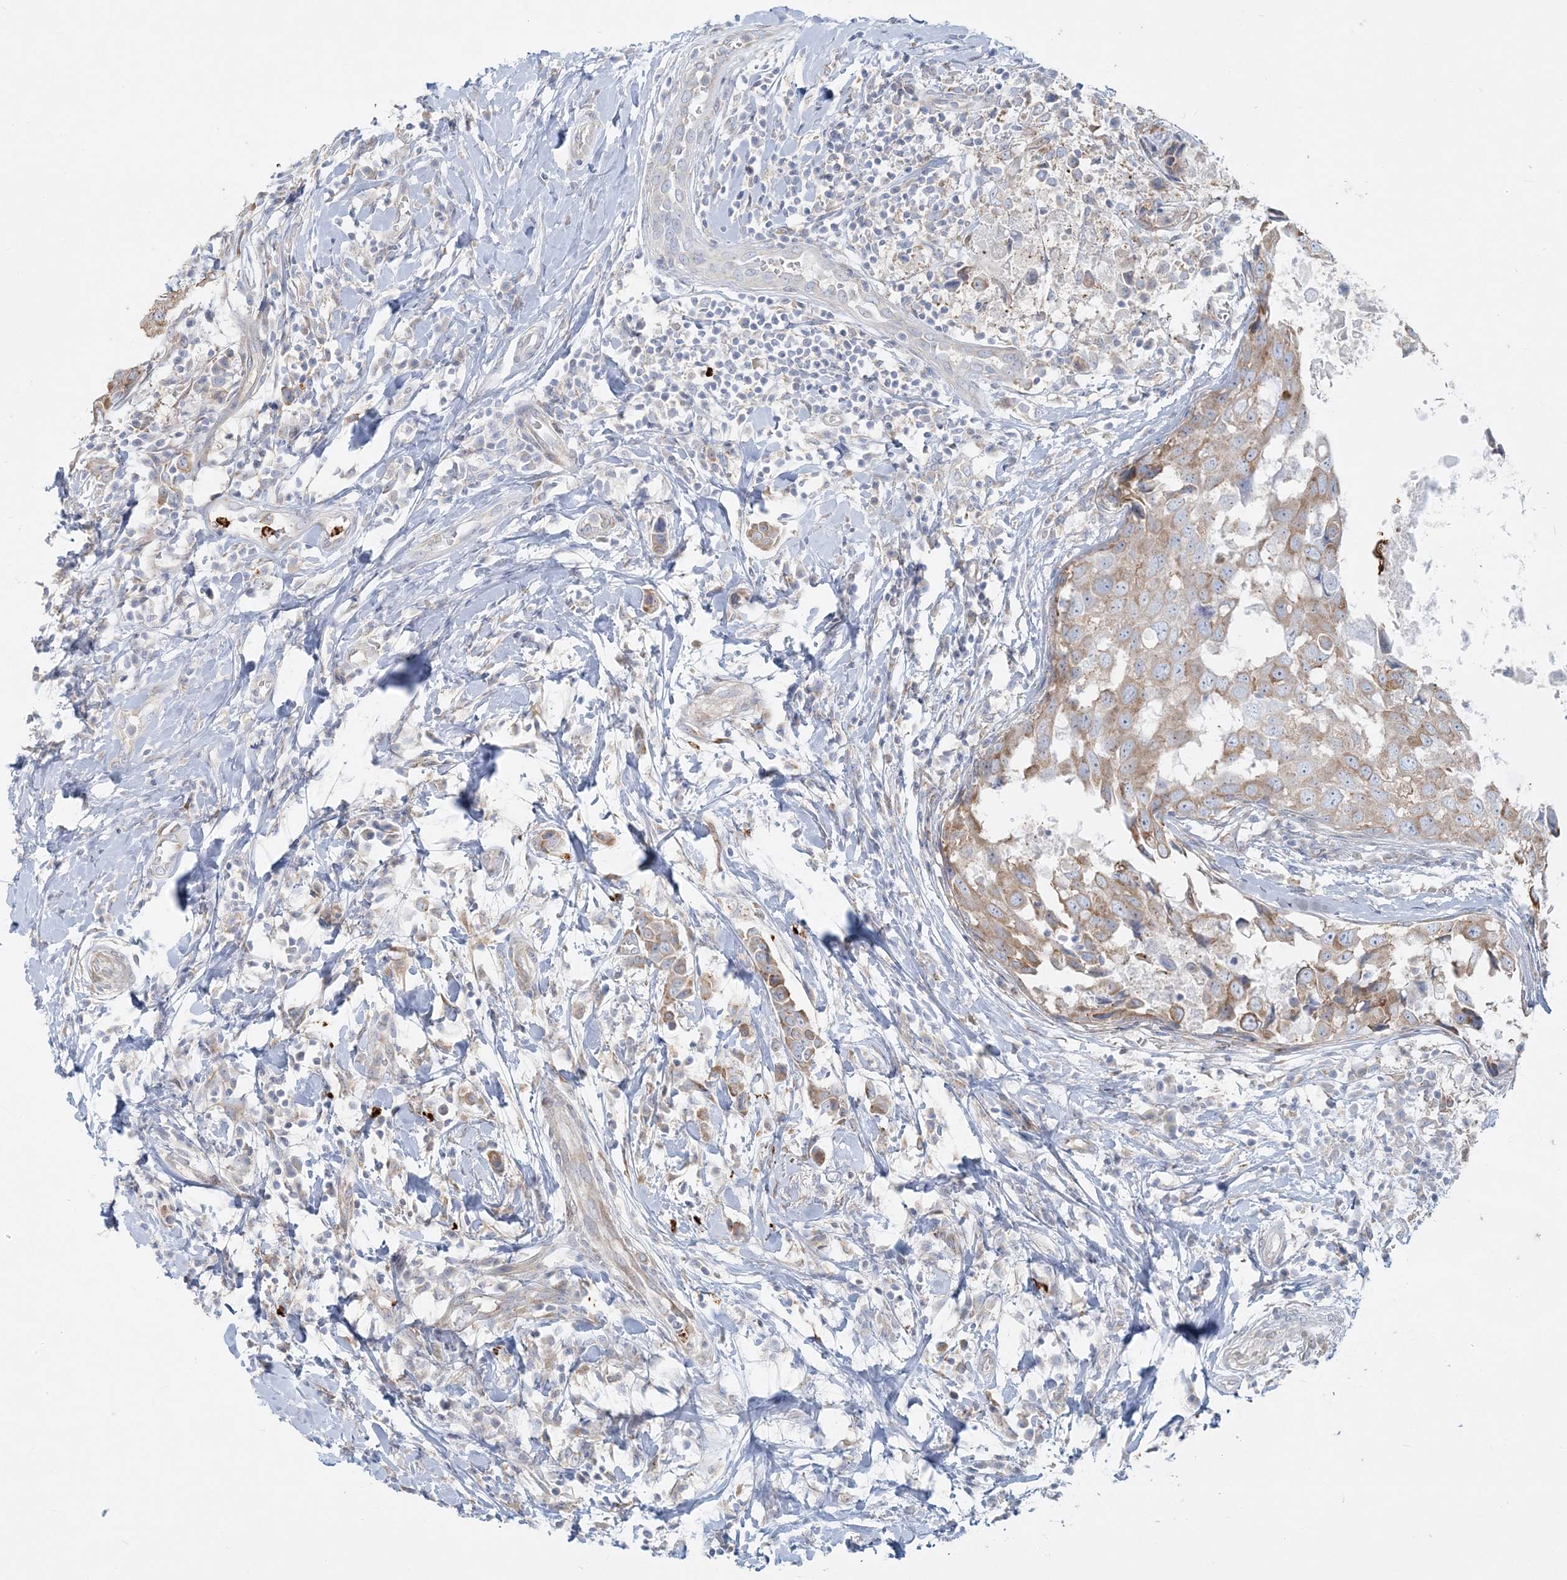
{"staining": {"intensity": "weak", "quantity": ">75%", "location": "cytoplasmic/membranous"}, "tissue": "breast cancer", "cell_type": "Tumor cells", "image_type": "cancer", "snomed": [{"axis": "morphology", "description": "Duct carcinoma"}, {"axis": "topography", "description": "Breast"}], "caption": "Breast cancer (invasive ductal carcinoma) tissue shows weak cytoplasmic/membranous positivity in about >75% of tumor cells, visualized by immunohistochemistry.", "gene": "CCNJ", "patient": {"sex": "female", "age": 27}}